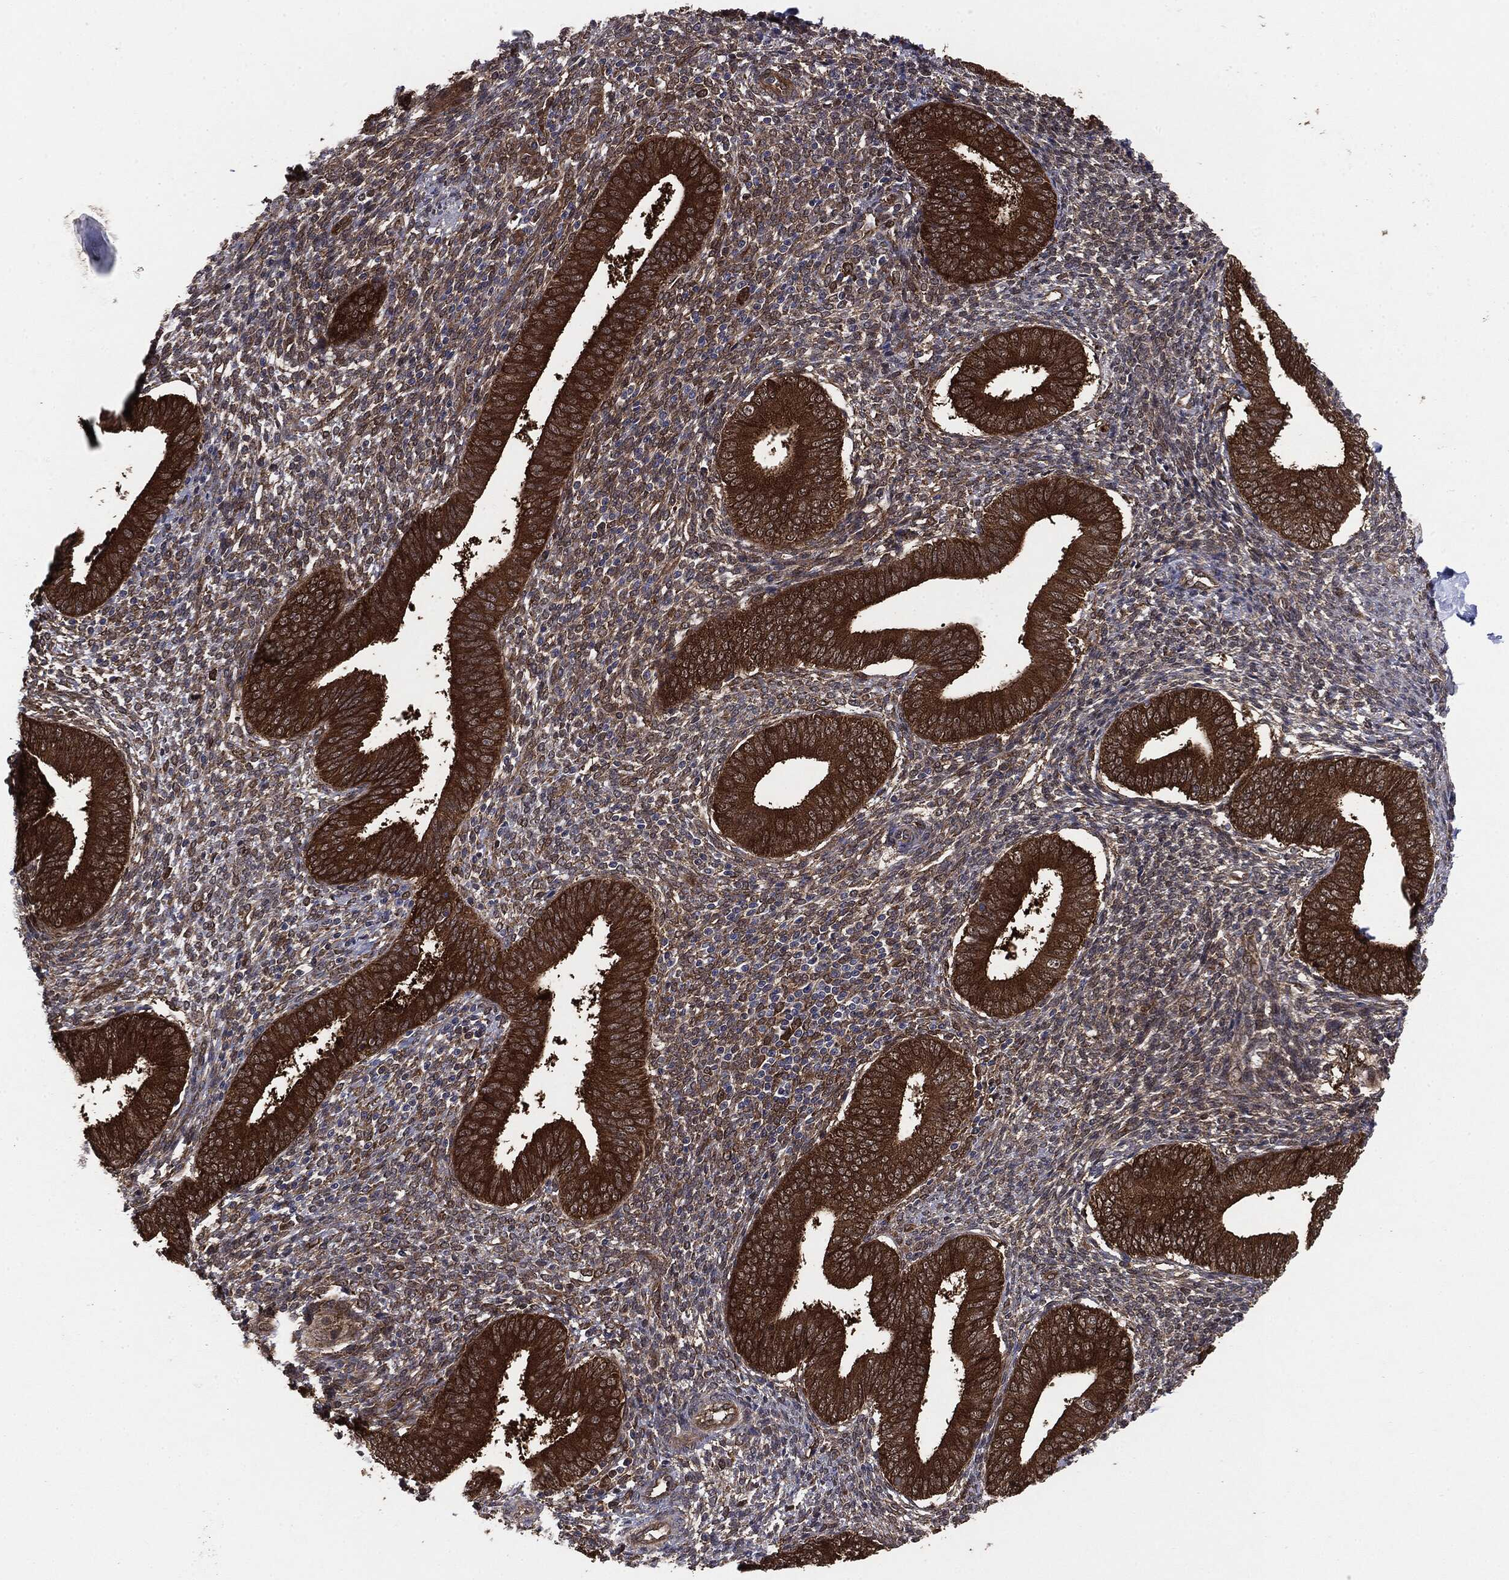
{"staining": {"intensity": "moderate", "quantity": ">75%", "location": "cytoplasmic/membranous"}, "tissue": "endometrium", "cell_type": "Cells in endometrial stroma", "image_type": "normal", "snomed": [{"axis": "morphology", "description": "Normal tissue, NOS"}, {"axis": "topography", "description": "Endometrium"}], "caption": "Protein expression analysis of normal human endometrium reveals moderate cytoplasmic/membranous expression in about >75% of cells in endometrial stroma. (DAB (3,3'-diaminobenzidine) IHC, brown staining for protein, blue staining for nuclei).", "gene": "NME1", "patient": {"sex": "female", "age": 39}}